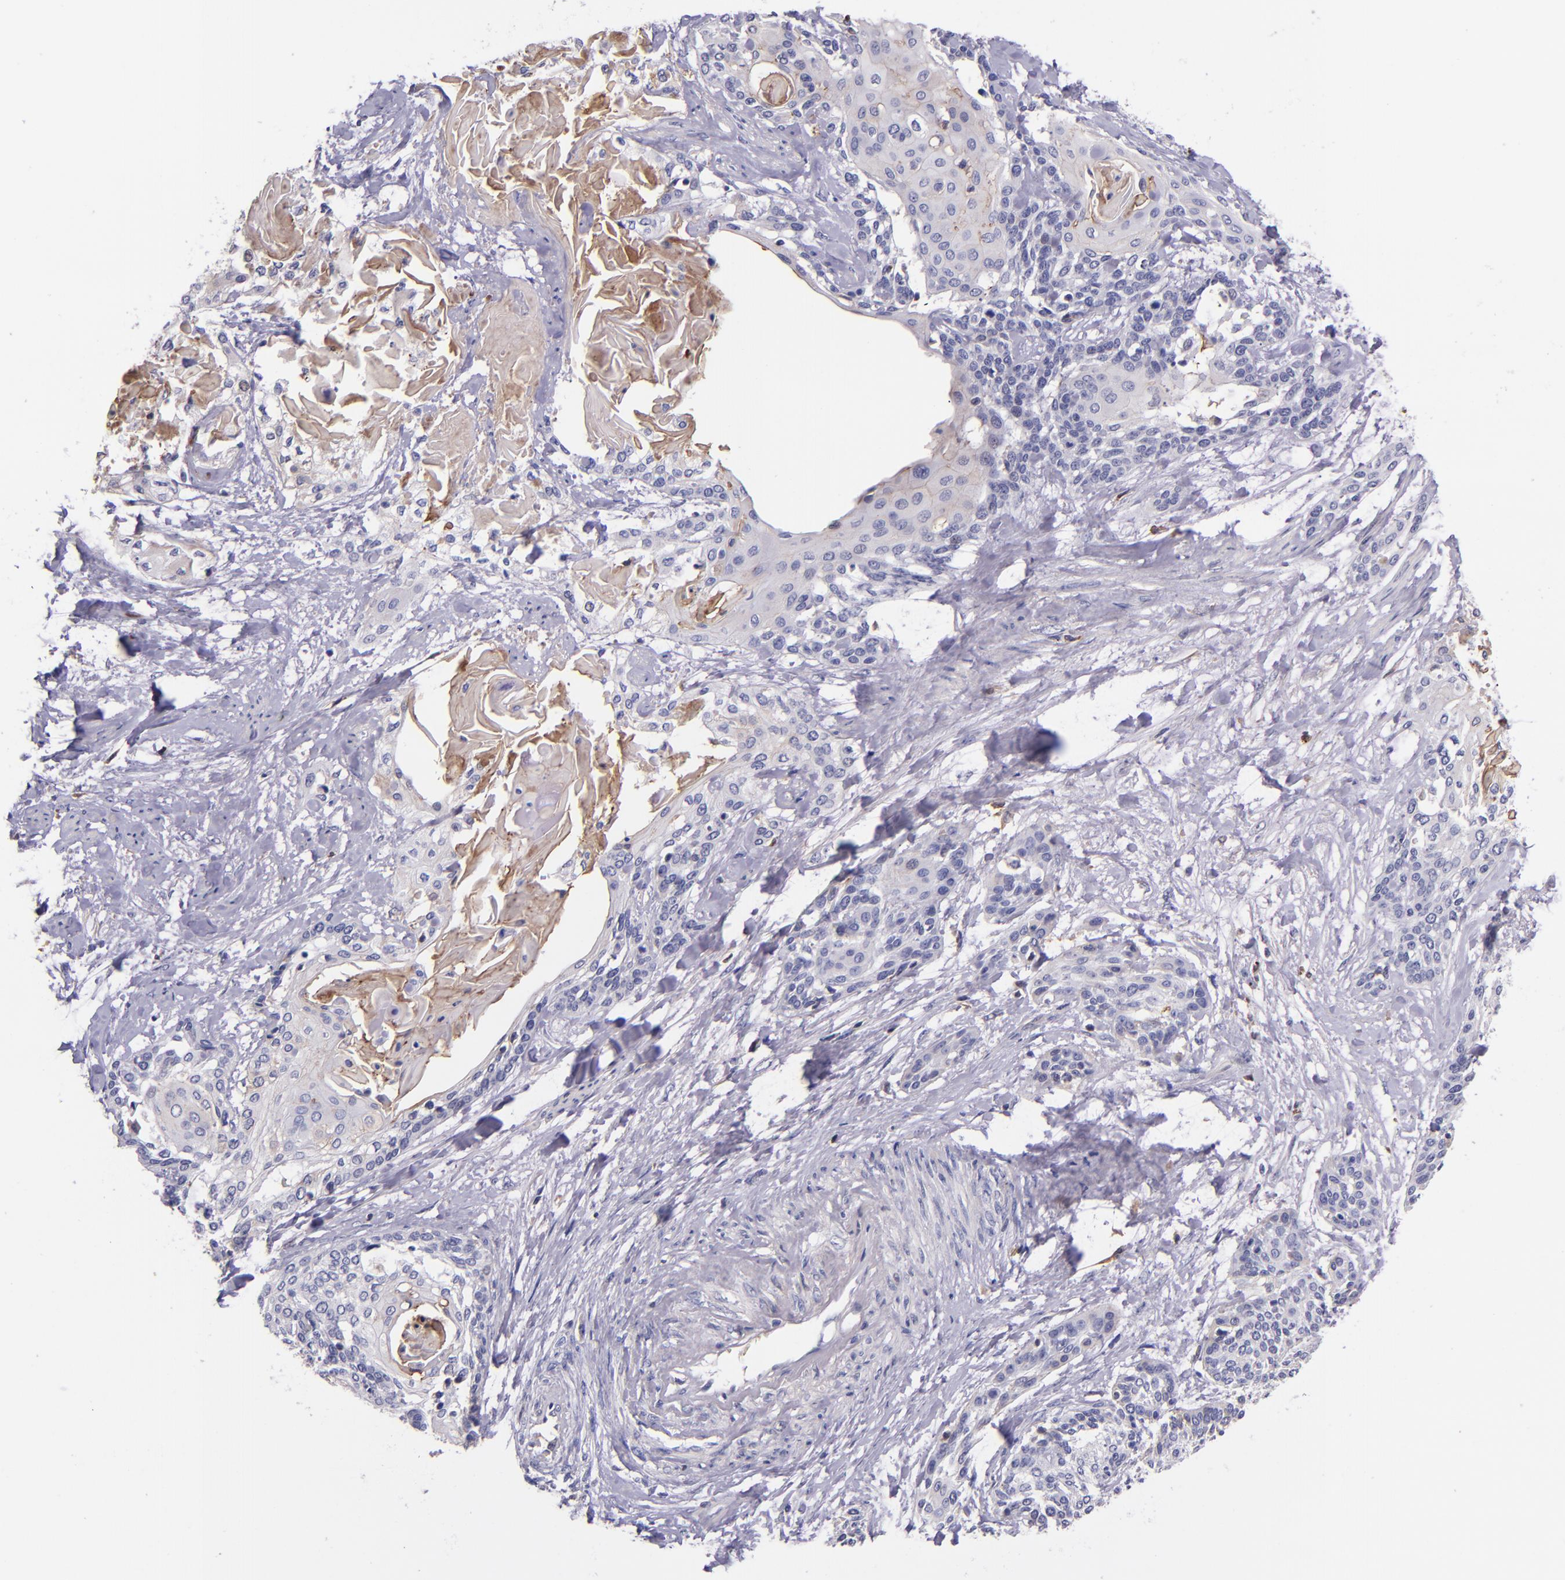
{"staining": {"intensity": "negative", "quantity": "none", "location": "none"}, "tissue": "cervical cancer", "cell_type": "Tumor cells", "image_type": "cancer", "snomed": [{"axis": "morphology", "description": "Squamous cell carcinoma, NOS"}, {"axis": "topography", "description": "Cervix"}], "caption": "This is an immunohistochemistry (IHC) micrograph of human cervical cancer. There is no expression in tumor cells.", "gene": "KNG1", "patient": {"sex": "female", "age": 57}}